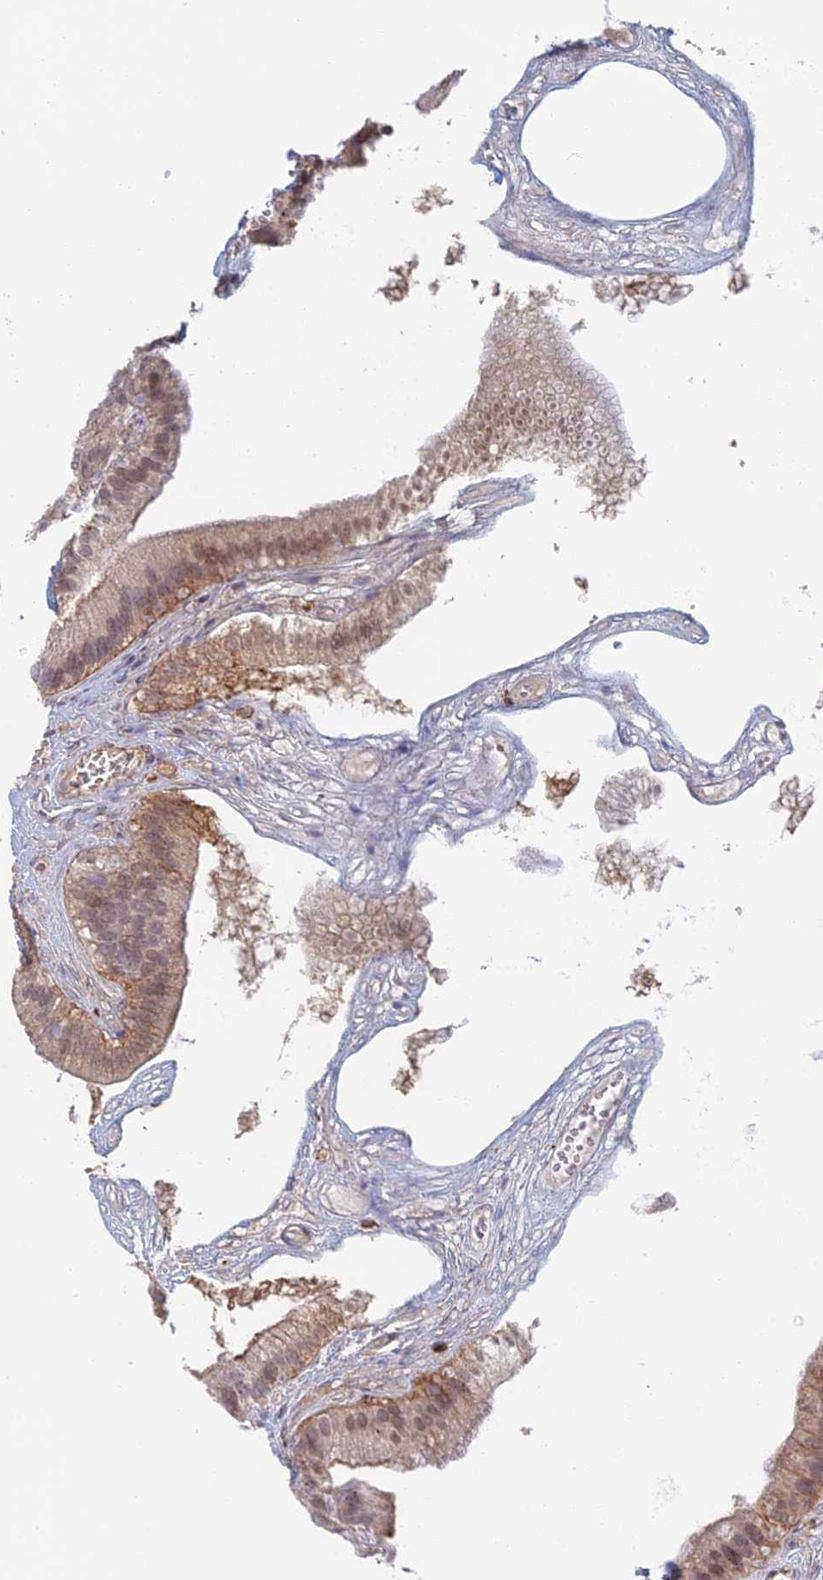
{"staining": {"intensity": "strong", "quantity": "25%-75%", "location": "cytoplasmic/membranous,nuclear"}, "tissue": "gallbladder", "cell_type": "Glandular cells", "image_type": "normal", "snomed": [{"axis": "morphology", "description": "Normal tissue, NOS"}, {"axis": "topography", "description": "Gallbladder"}], "caption": "Protein staining reveals strong cytoplasmic/membranous,nuclear positivity in approximately 25%-75% of glandular cells in benign gallbladder.", "gene": "ZUP1", "patient": {"sex": "female", "age": 54}}